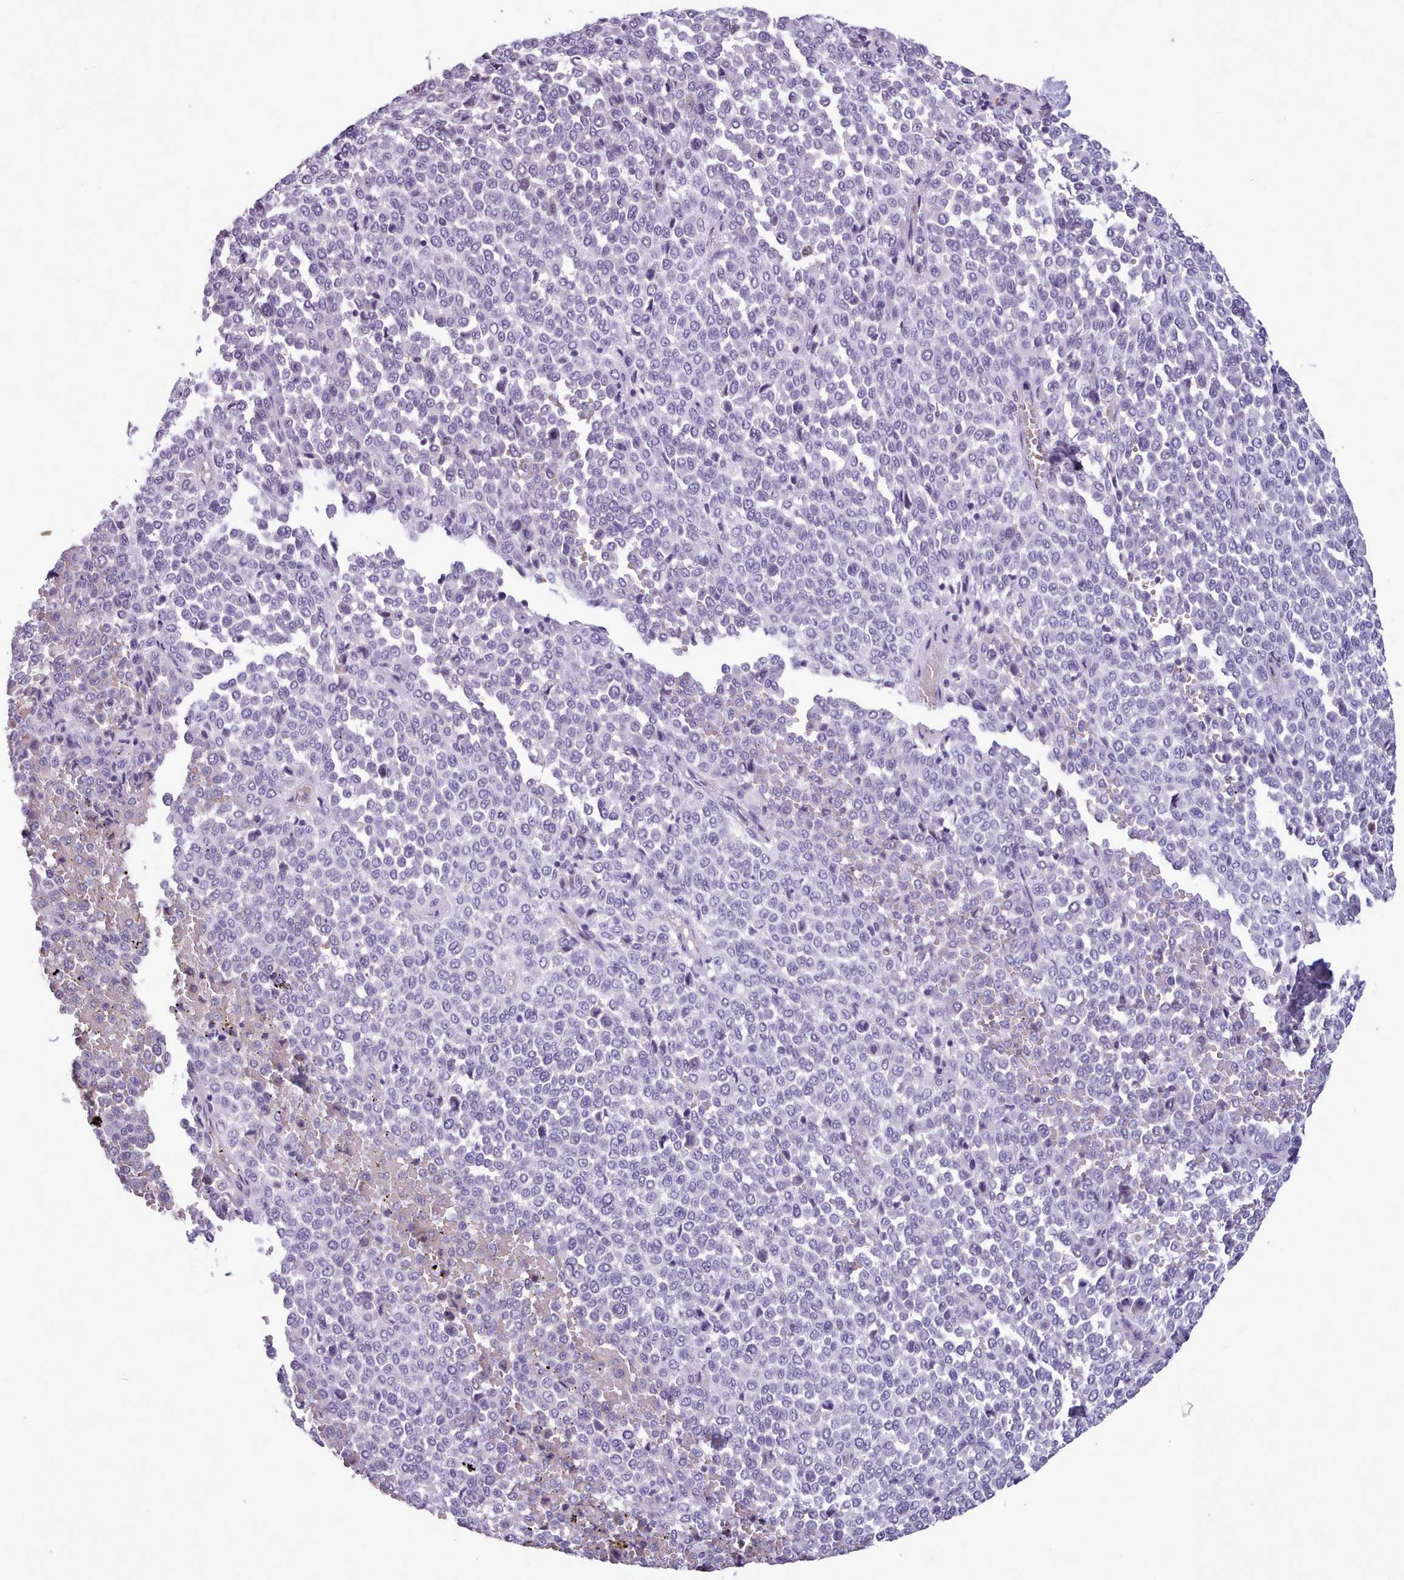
{"staining": {"intensity": "negative", "quantity": "none", "location": "none"}, "tissue": "melanoma", "cell_type": "Tumor cells", "image_type": "cancer", "snomed": [{"axis": "morphology", "description": "Malignant melanoma, Metastatic site"}, {"axis": "topography", "description": "Pancreas"}], "caption": "This histopathology image is of melanoma stained with IHC to label a protein in brown with the nuclei are counter-stained blue. There is no expression in tumor cells.", "gene": "KCTD16", "patient": {"sex": "female", "age": 30}}